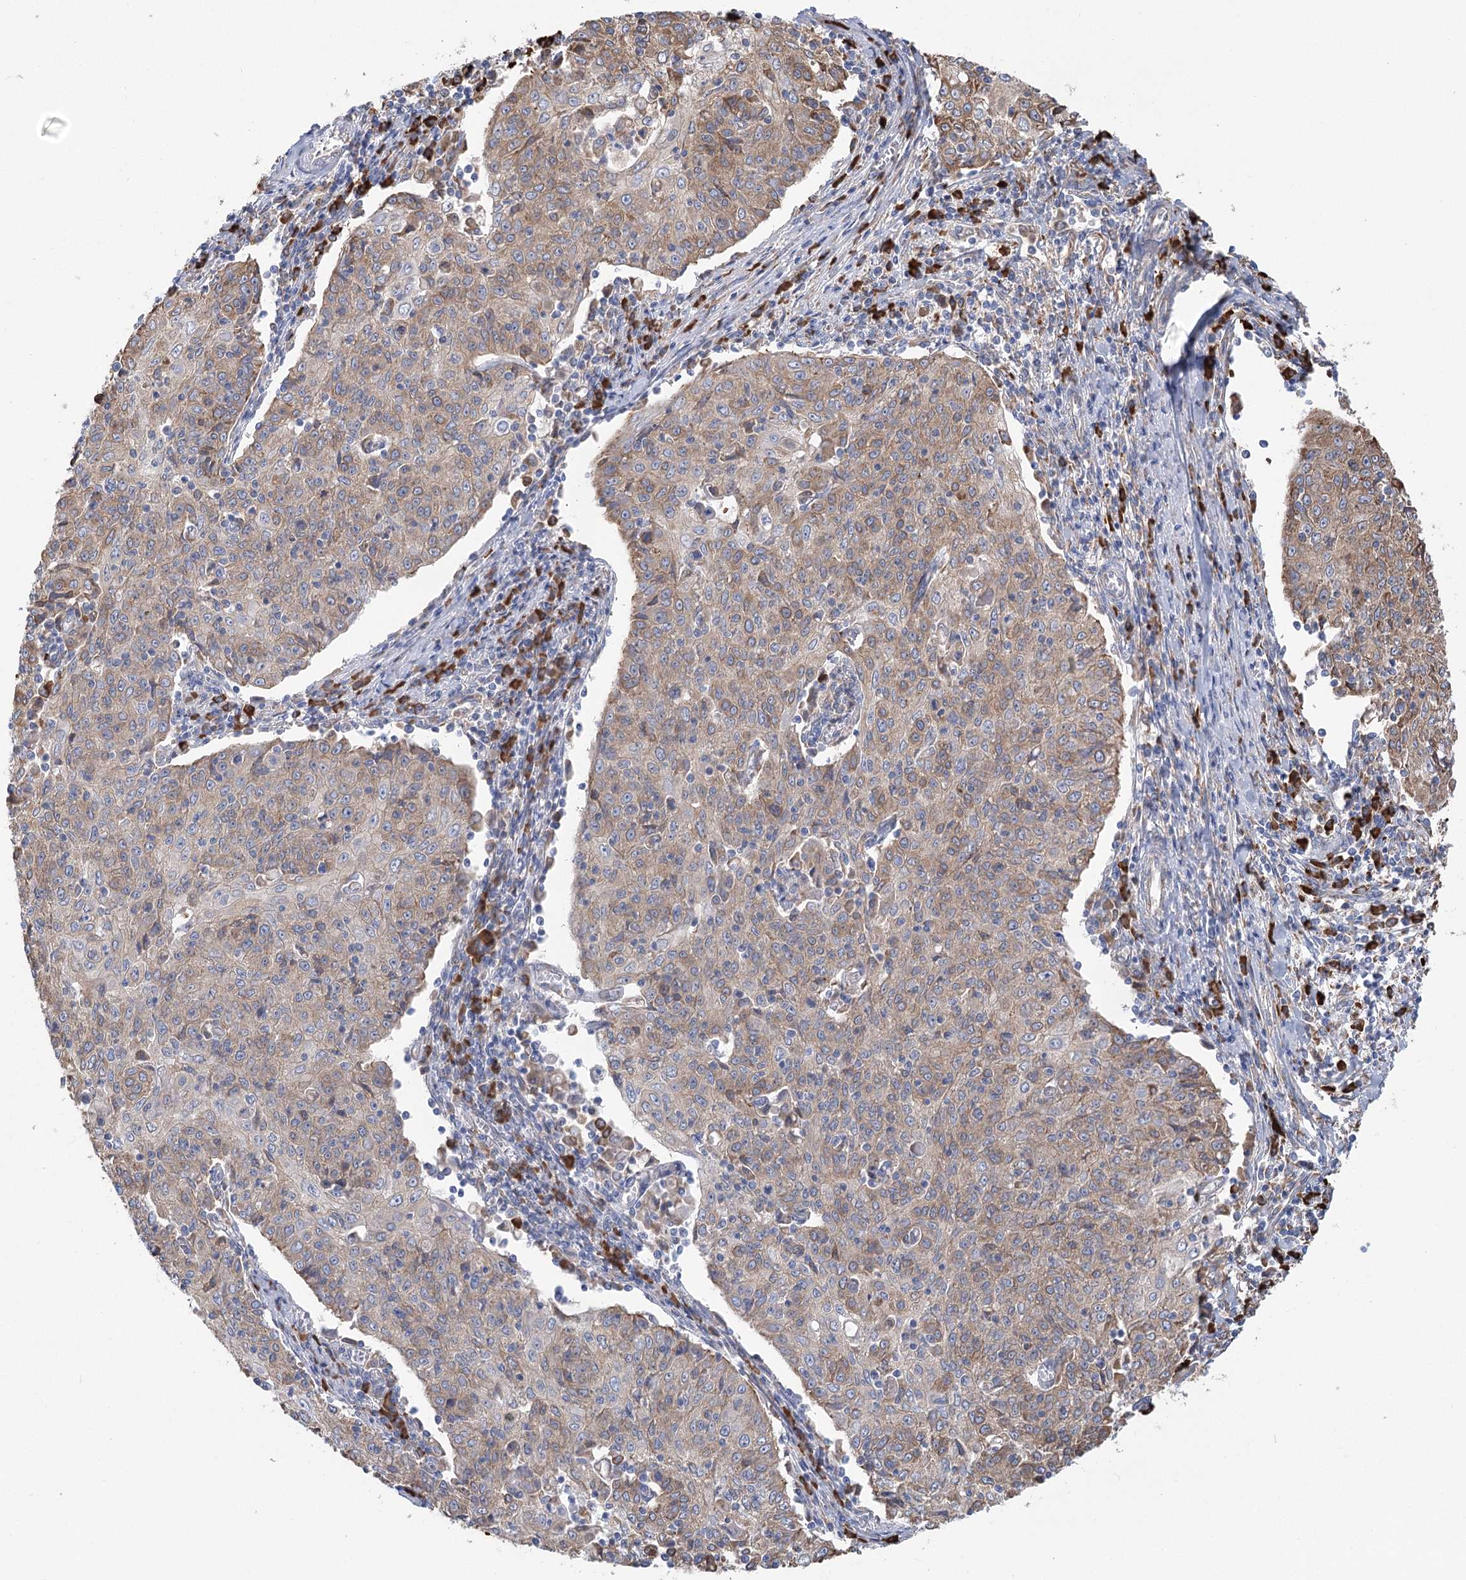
{"staining": {"intensity": "weak", "quantity": "25%-75%", "location": "cytoplasmic/membranous"}, "tissue": "cervical cancer", "cell_type": "Tumor cells", "image_type": "cancer", "snomed": [{"axis": "morphology", "description": "Squamous cell carcinoma, NOS"}, {"axis": "topography", "description": "Cervix"}], "caption": "IHC of squamous cell carcinoma (cervical) exhibits low levels of weak cytoplasmic/membranous positivity in about 25%-75% of tumor cells.", "gene": "METTL24", "patient": {"sex": "female", "age": 48}}